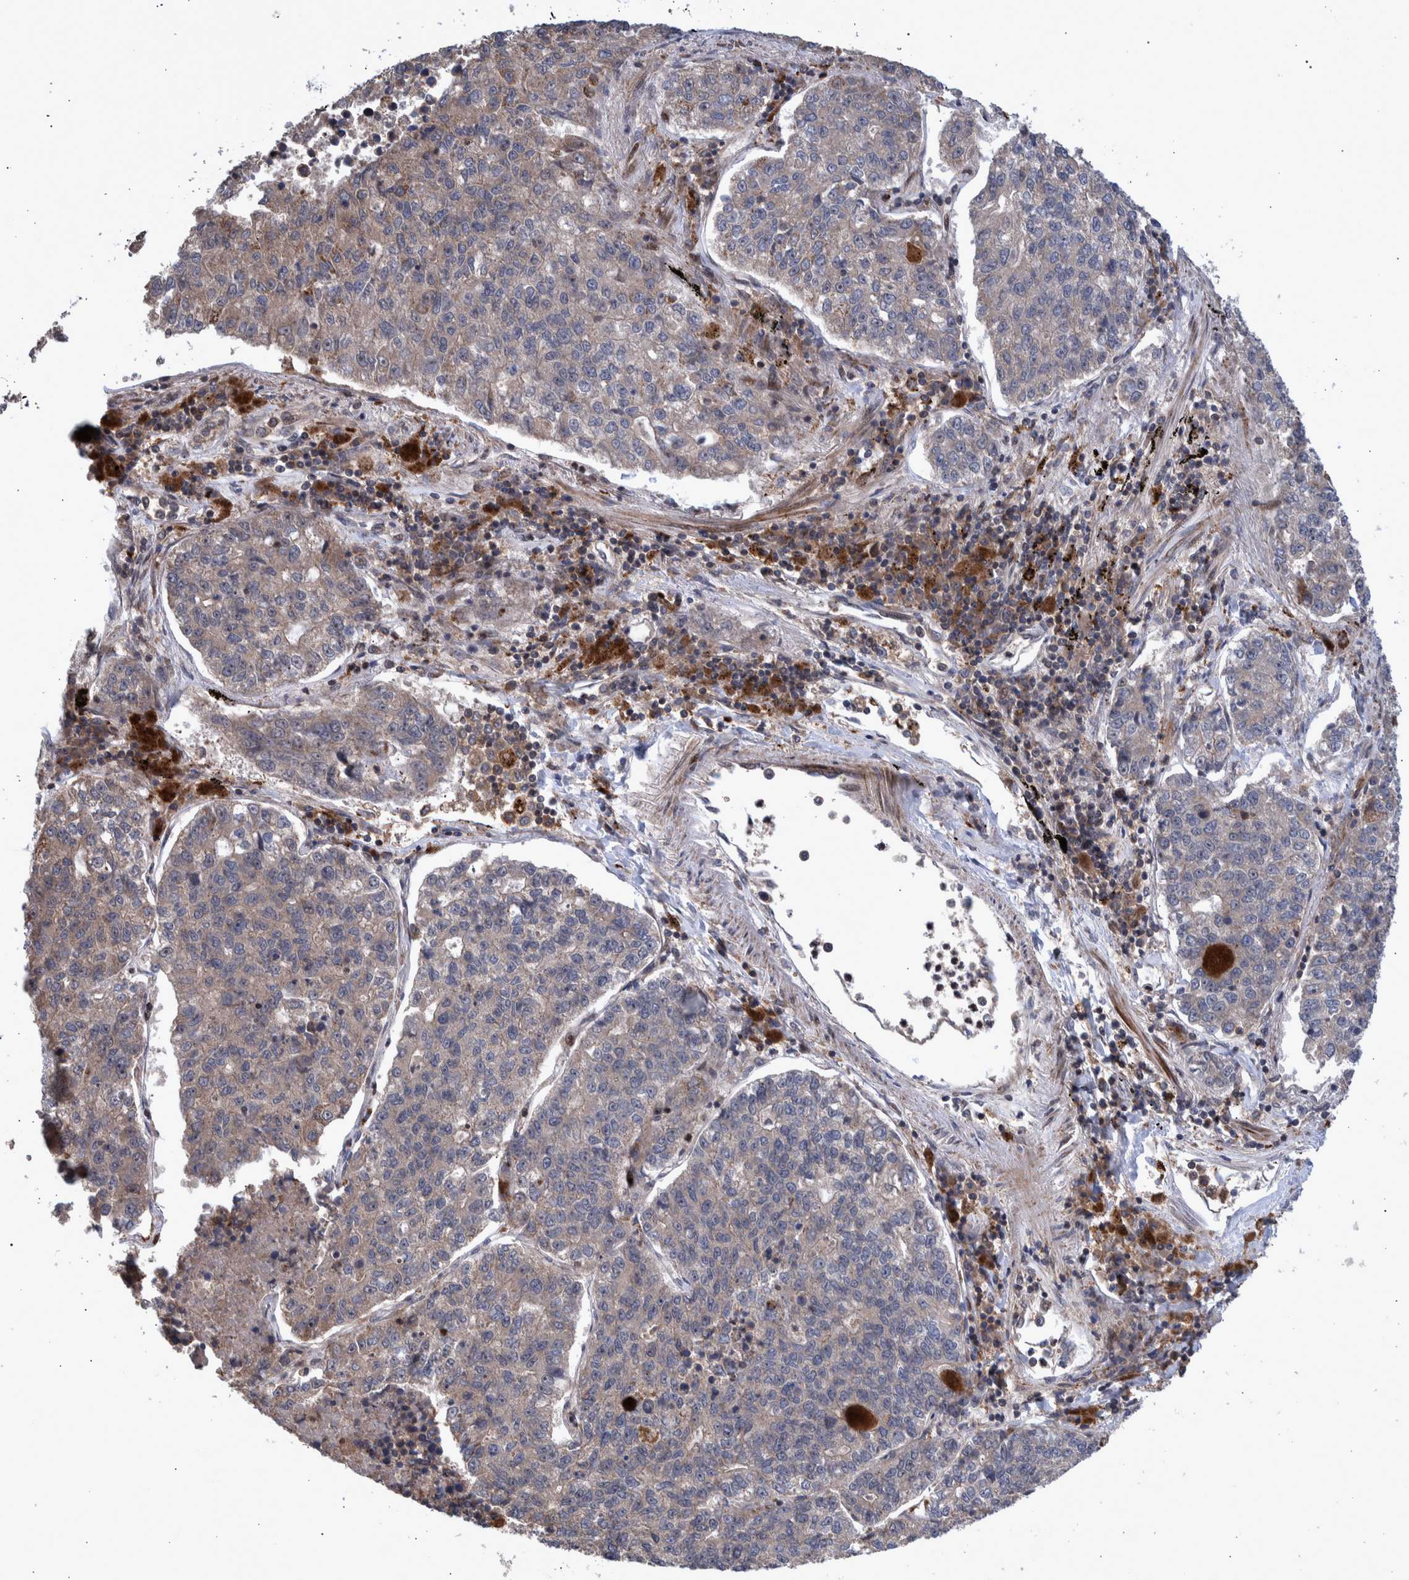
{"staining": {"intensity": "negative", "quantity": "none", "location": "none"}, "tissue": "lung cancer", "cell_type": "Tumor cells", "image_type": "cancer", "snomed": [{"axis": "morphology", "description": "Adenocarcinoma, NOS"}, {"axis": "topography", "description": "Lung"}], "caption": "There is no significant expression in tumor cells of lung cancer (adenocarcinoma).", "gene": "SHISA6", "patient": {"sex": "male", "age": 49}}